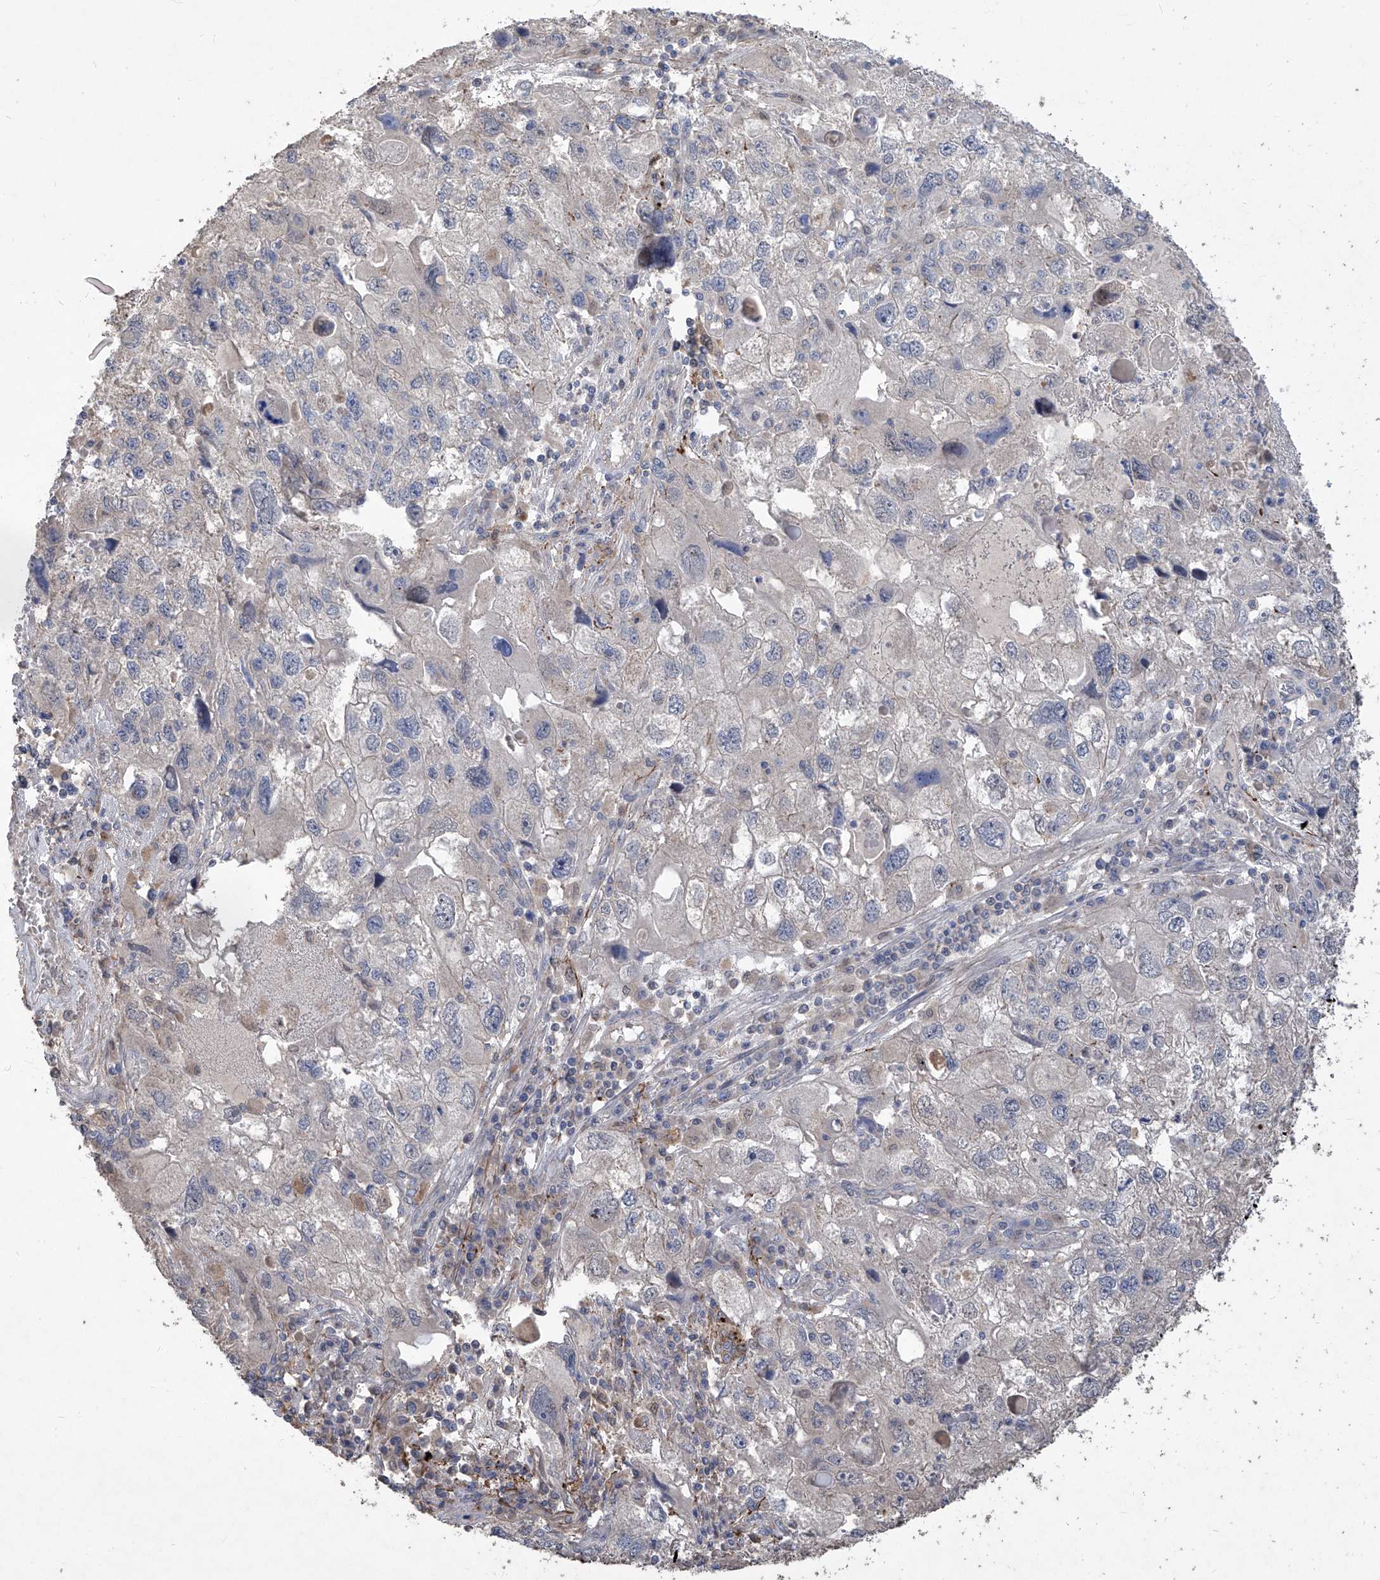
{"staining": {"intensity": "negative", "quantity": "none", "location": "none"}, "tissue": "endometrial cancer", "cell_type": "Tumor cells", "image_type": "cancer", "snomed": [{"axis": "morphology", "description": "Adenocarcinoma, NOS"}, {"axis": "topography", "description": "Endometrium"}], "caption": "Histopathology image shows no significant protein staining in tumor cells of endometrial adenocarcinoma. (Stains: DAB immunohistochemistry (IHC) with hematoxylin counter stain, Microscopy: brightfield microscopy at high magnification).", "gene": "TXNIP", "patient": {"sex": "female", "age": 49}}